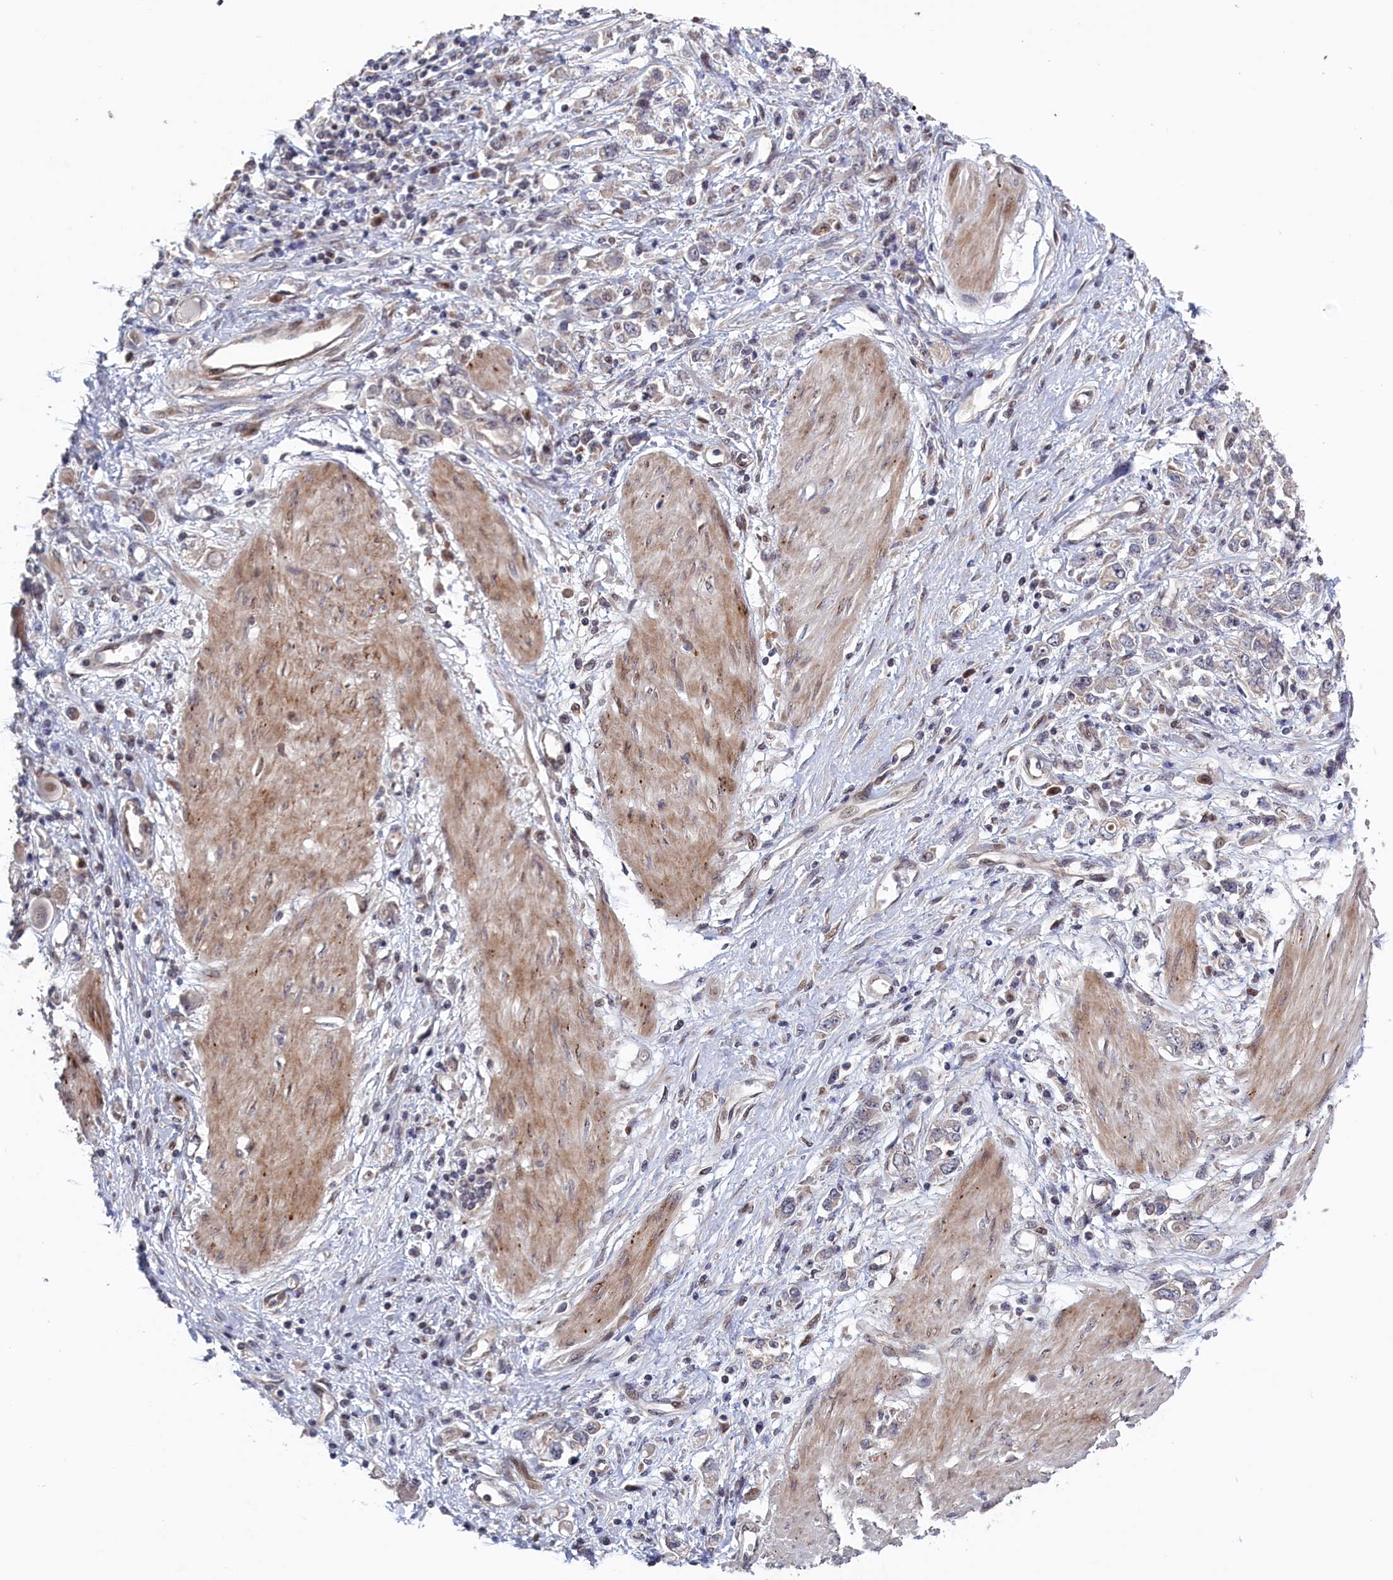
{"staining": {"intensity": "weak", "quantity": "<25%", "location": "cytoplasmic/membranous"}, "tissue": "stomach cancer", "cell_type": "Tumor cells", "image_type": "cancer", "snomed": [{"axis": "morphology", "description": "Adenocarcinoma, NOS"}, {"axis": "topography", "description": "Stomach"}], "caption": "An immunohistochemistry photomicrograph of stomach adenocarcinoma is shown. There is no staining in tumor cells of stomach adenocarcinoma.", "gene": "LSG1", "patient": {"sex": "female", "age": 76}}